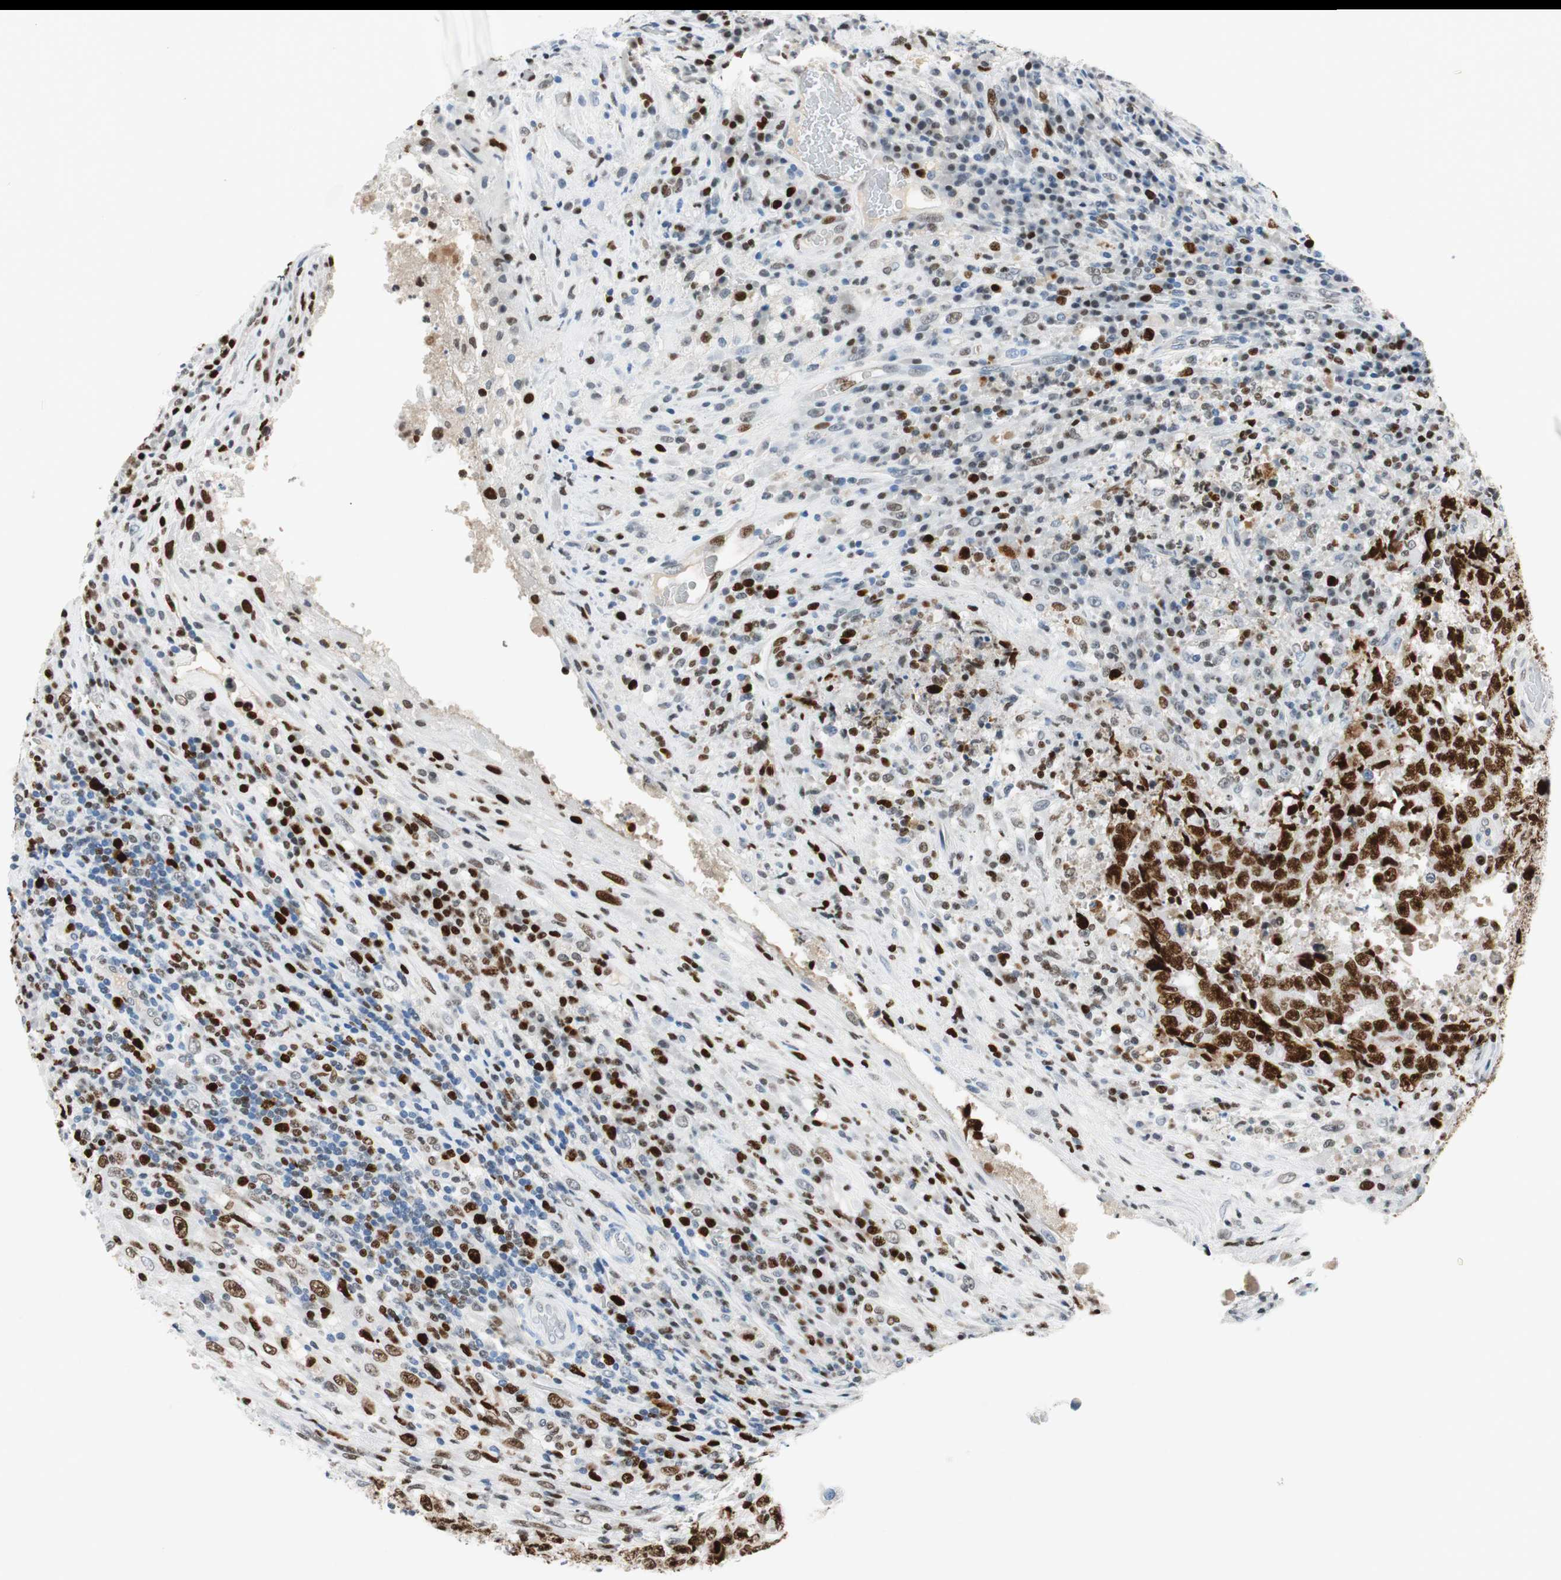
{"staining": {"intensity": "strong", "quantity": ">75%", "location": "nuclear"}, "tissue": "testis cancer", "cell_type": "Tumor cells", "image_type": "cancer", "snomed": [{"axis": "morphology", "description": "Necrosis, NOS"}, {"axis": "morphology", "description": "Carcinoma, Embryonal, NOS"}, {"axis": "topography", "description": "Testis"}], "caption": "Human embryonal carcinoma (testis) stained for a protein (brown) reveals strong nuclear positive positivity in approximately >75% of tumor cells.", "gene": "EZH2", "patient": {"sex": "male", "age": 19}}